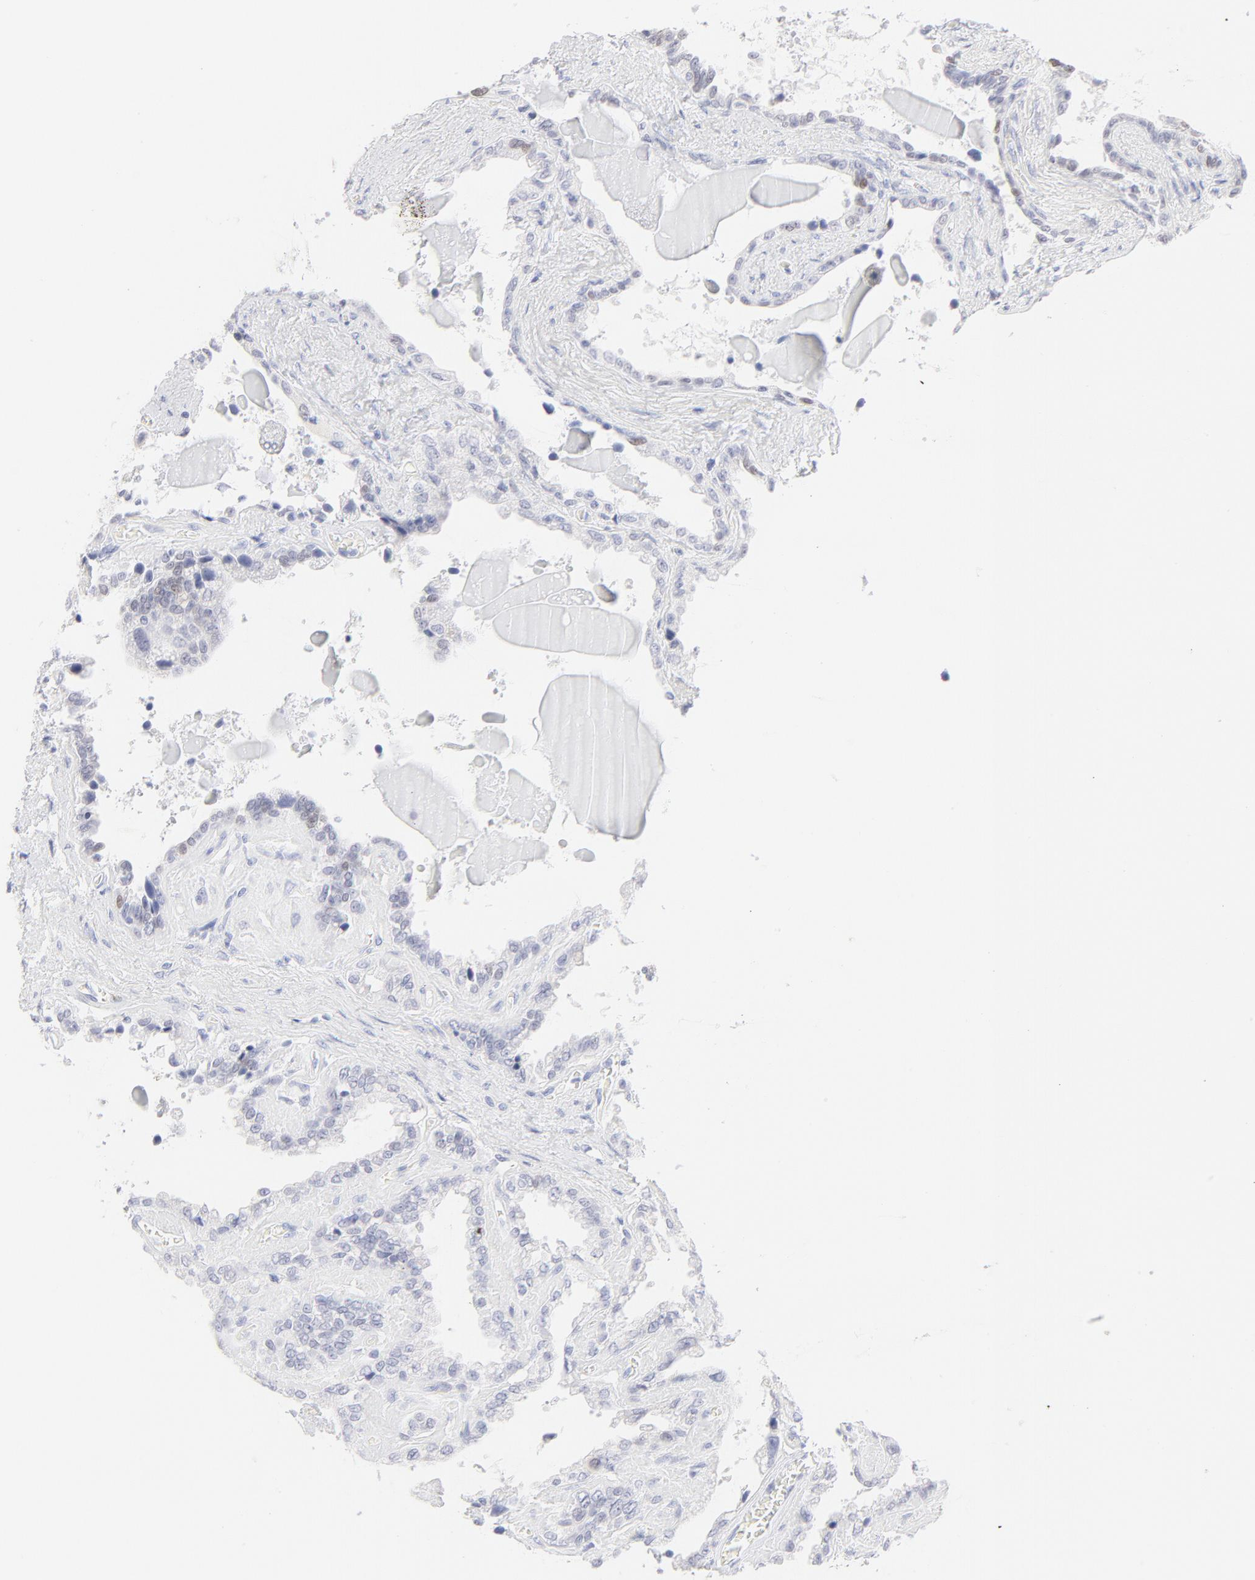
{"staining": {"intensity": "moderate", "quantity": "<25%", "location": "nuclear"}, "tissue": "seminal vesicle", "cell_type": "Glandular cells", "image_type": "normal", "snomed": [{"axis": "morphology", "description": "Normal tissue, NOS"}, {"axis": "morphology", "description": "Inflammation, NOS"}, {"axis": "topography", "description": "Urinary bladder"}, {"axis": "topography", "description": "Prostate"}, {"axis": "topography", "description": "Seminal veicle"}], "caption": "Unremarkable seminal vesicle displays moderate nuclear staining in approximately <25% of glandular cells.", "gene": "ELF3", "patient": {"sex": "male", "age": 82}}